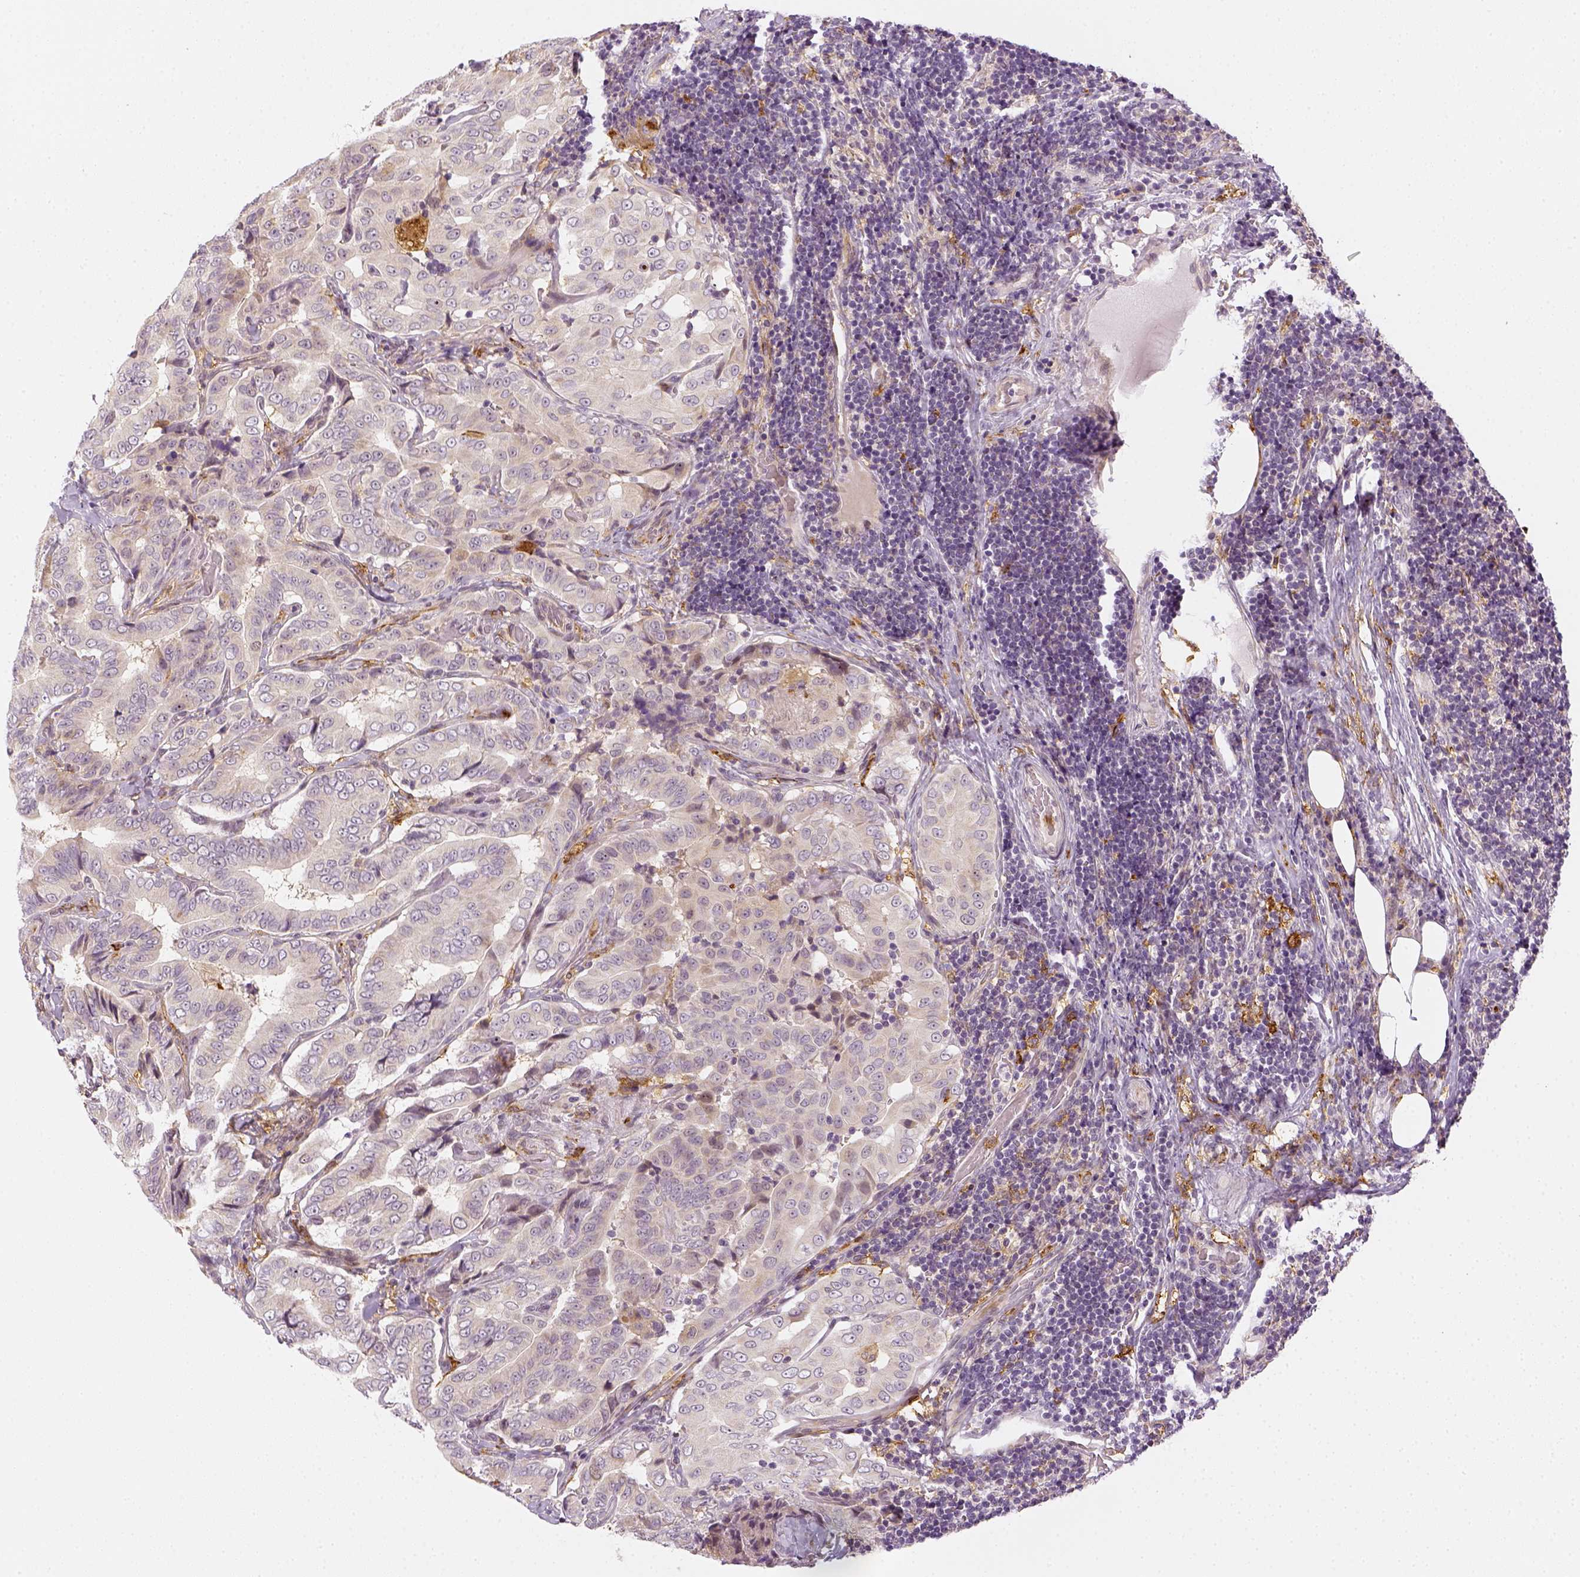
{"staining": {"intensity": "negative", "quantity": "none", "location": "none"}, "tissue": "thyroid cancer", "cell_type": "Tumor cells", "image_type": "cancer", "snomed": [{"axis": "morphology", "description": "Papillary adenocarcinoma, NOS"}, {"axis": "topography", "description": "Thyroid gland"}], "caption": "Immunohistochemical staining of human thyroid papillary adenocarcinoma demonstrates no significant positivity in tumor cells.", "gene": "CD14", "patient": {"sex": "male", "age": 61}}